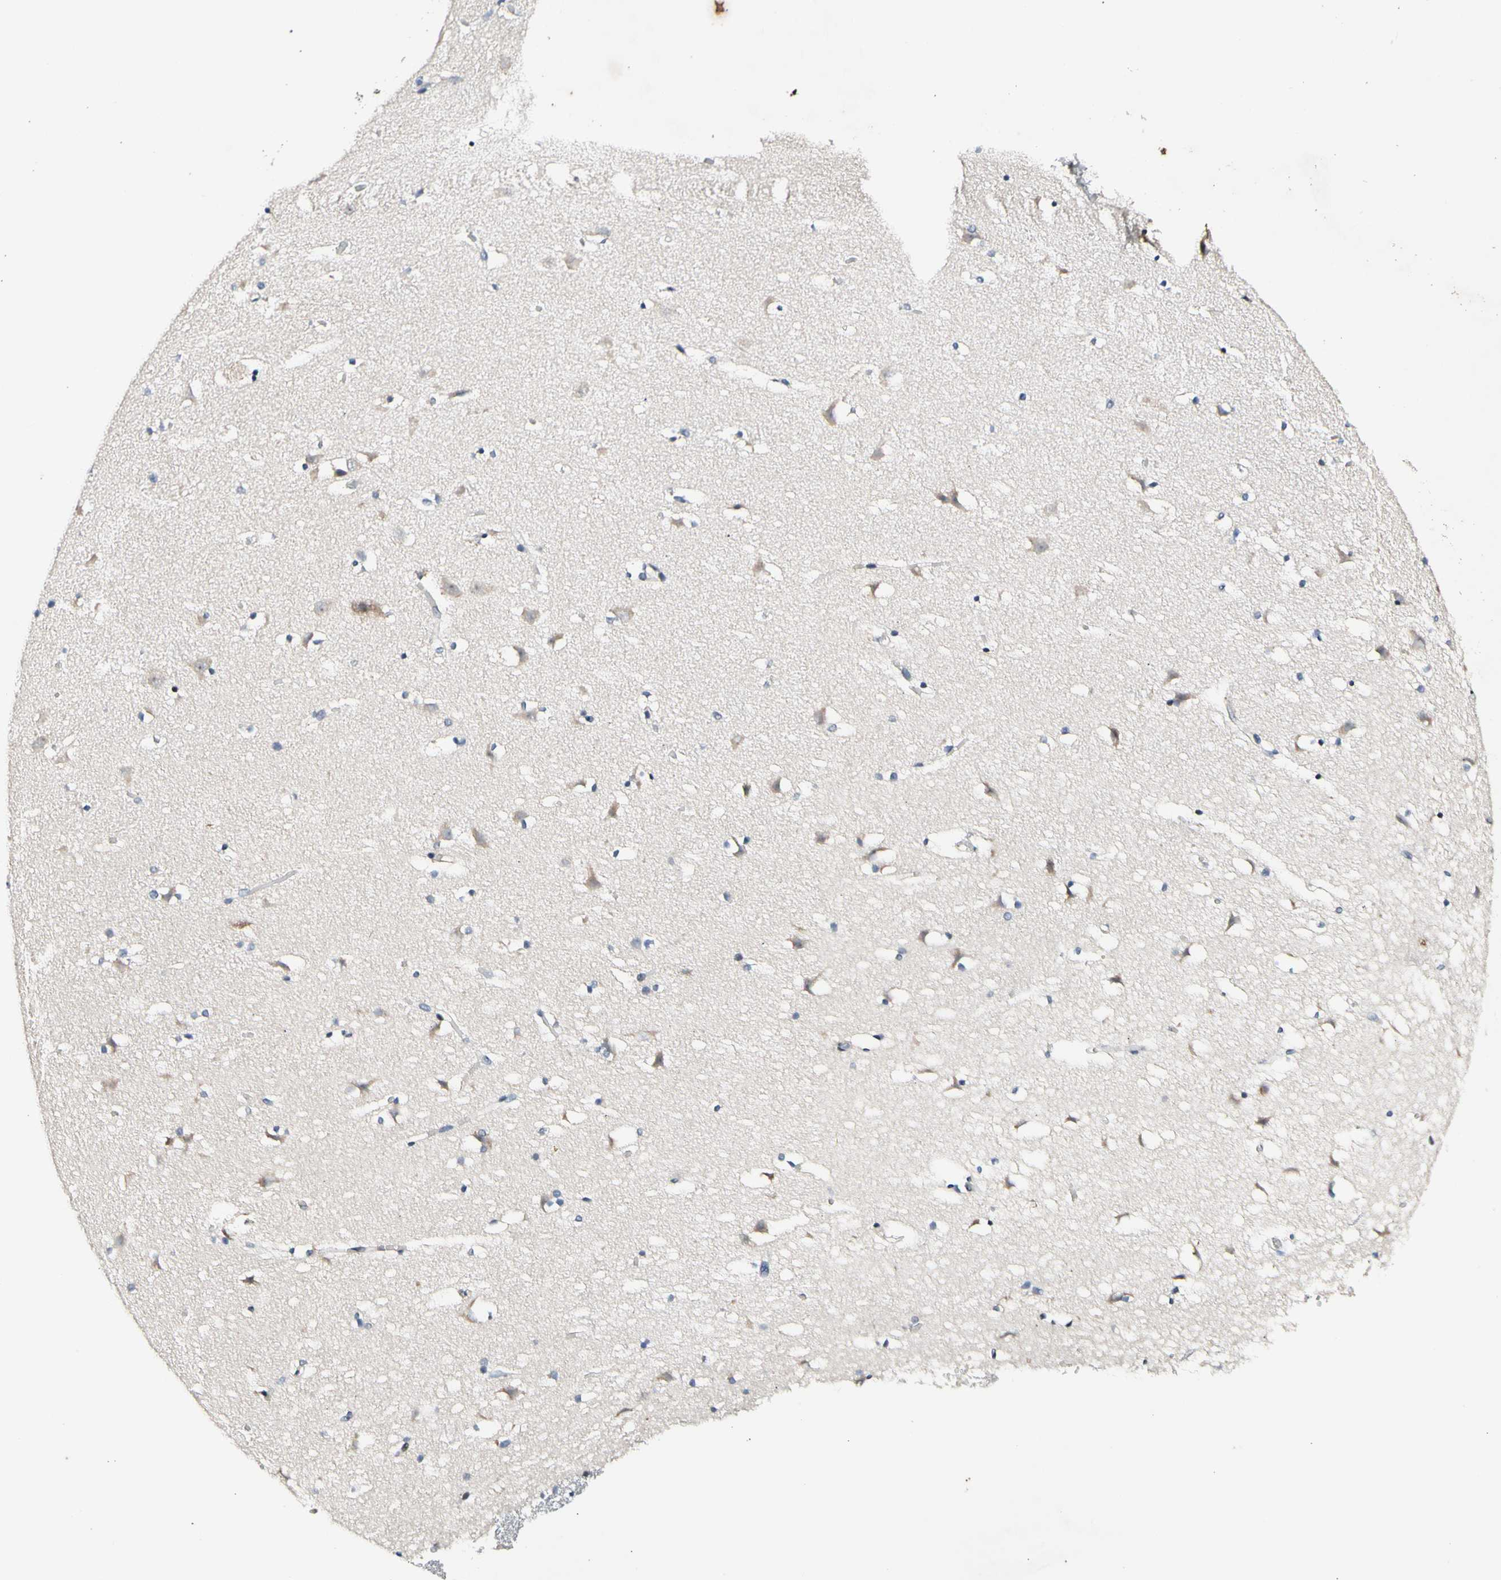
{"staining": {"intensity": "negative", "quantity": "none", "location": "none"}, "tissue": "caudate", "cell_type": "Glial cells", "image_type": "normal", "snomed": [{"axis": "morphology", "description": "Normal tissue, NOS"}, {"axis": "topography", "description": "Lateral ventricle wall"}], "caption": "High power microscopy micrograph of an IHC image of benign caudate, revealing no significant positivity in glial cells.", "gene": "SOX30", "patient": {"sex": "male", "age": 45}}